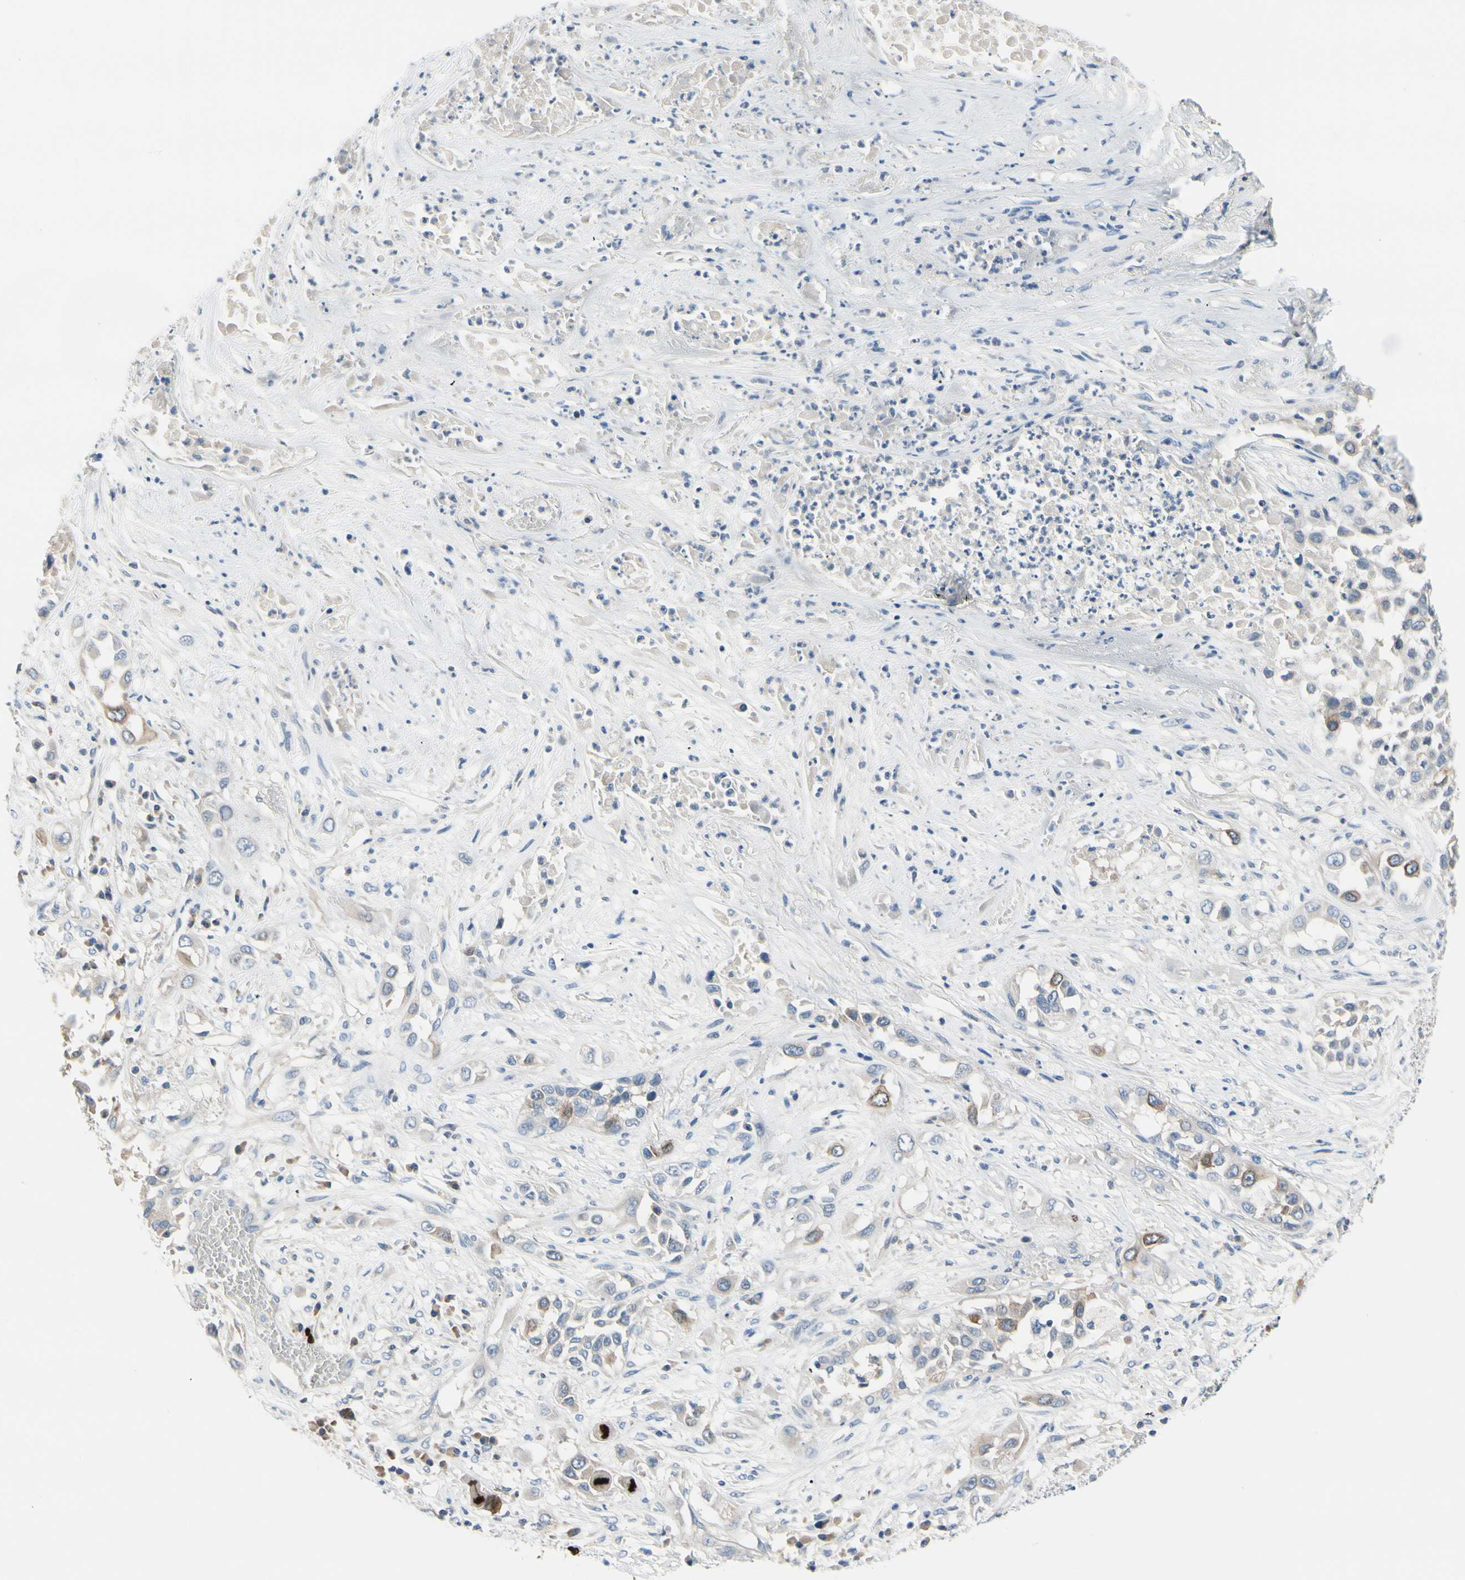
{"staining": {"intensity": "moderate", "quantity": "<25%", "location": "cytoplasmic/membranous"}, "tissue": "lung cancer", "cell_type": "Tumor cells", "image_type": "cancer", "snomed": [{"axis": "morphology", "description": "Squamous cell carcinoma, NOS"}, {"axis": "topography", "description": "Lung"}], "caption": "Immunohistochemistry of lung squamous cell carcinoma shows low levels of moderate cytoplasmic/membranous staining in approximately <25% of tumor cells.", "gene": "CKAP2", "patient": {"sex": "male", "age": 71}}